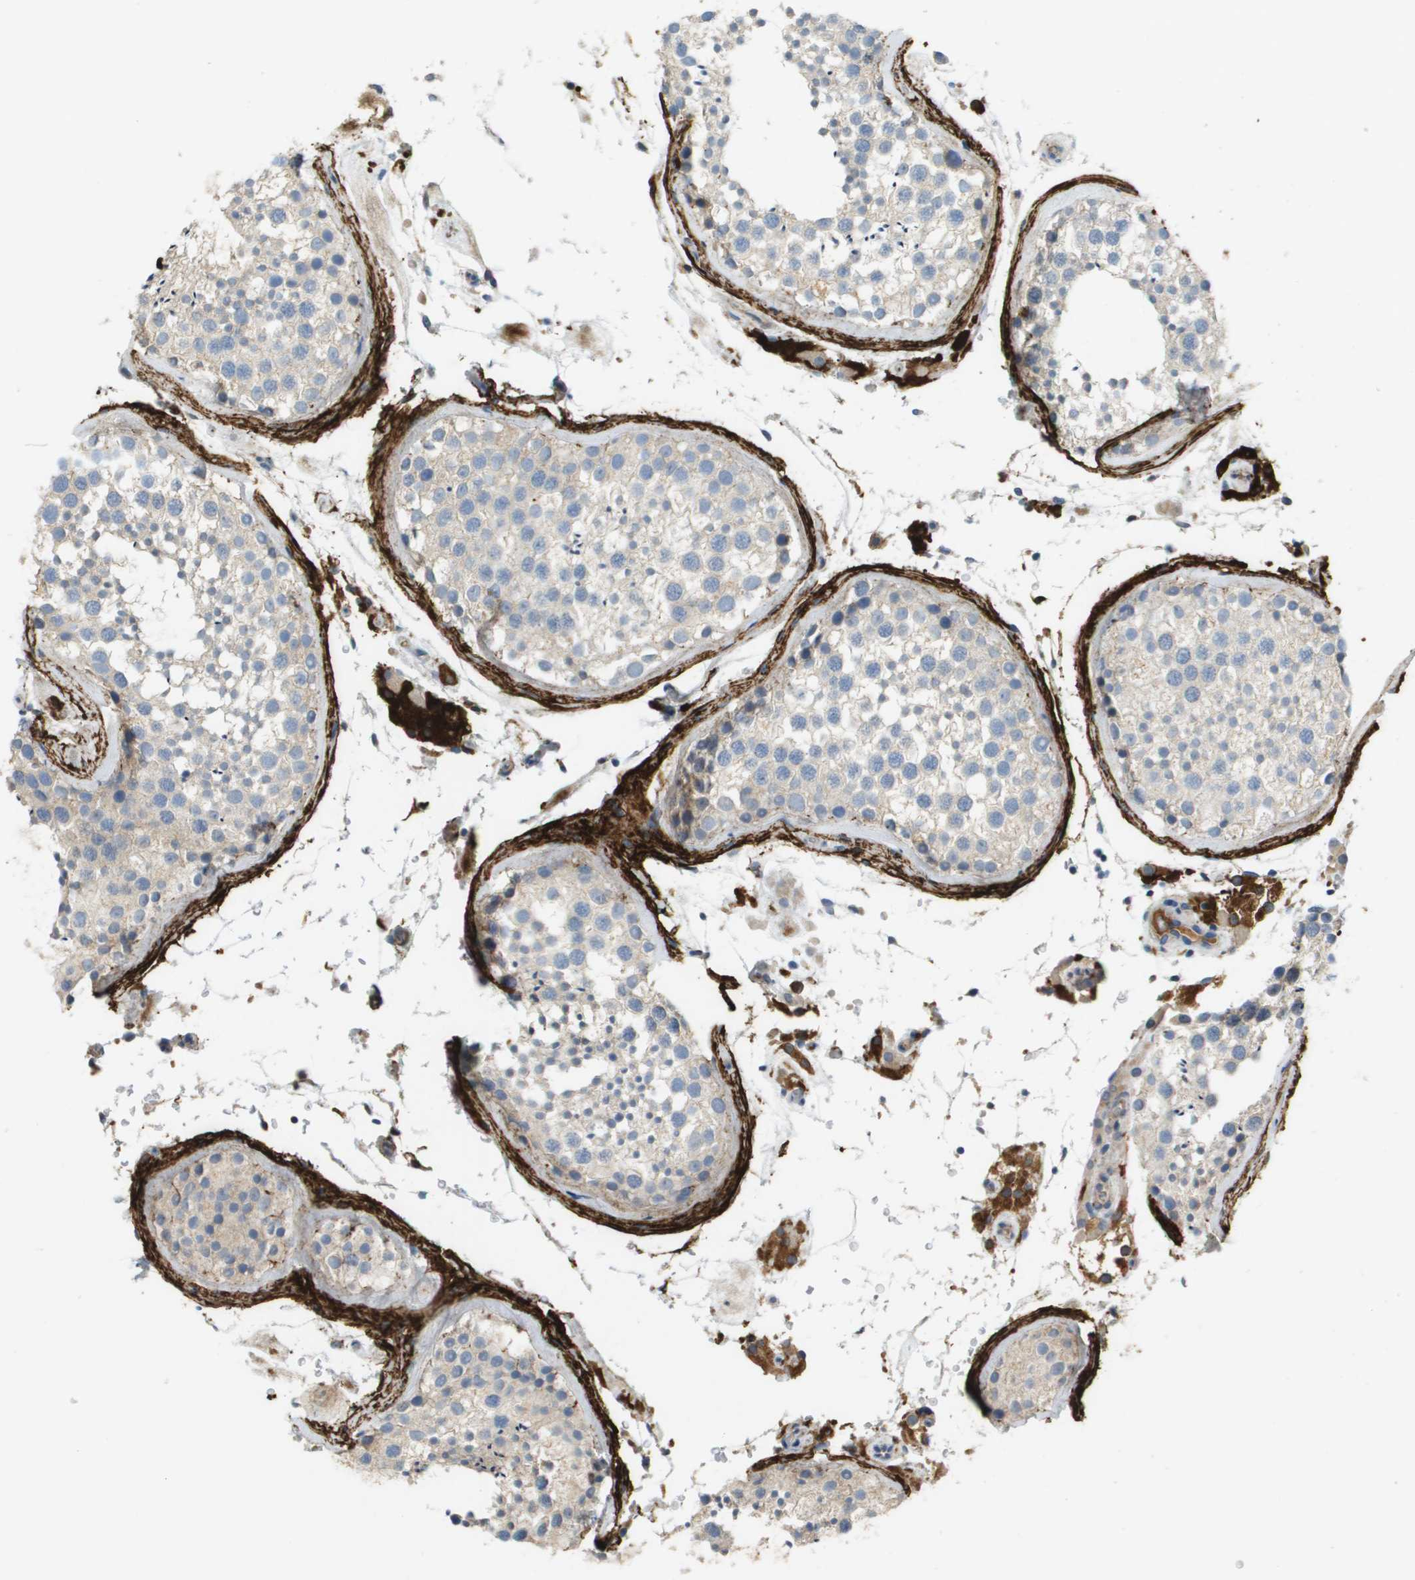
{"staining": {"intensity": "negative", "quantity": "none", "location": "none"}, "tissue": "testis", "cell_type": "Cells in seminiferous ducts", "image_type": "normal", "snomed": [{"axis": "morphology", "description": "Normal tissue, NOS"}, {"axis": "topography", "description": "Testis"}], "caption": "Image shows no significant protein expression in cells in seminiferous ducts of normal testis.", "gene": "VTN", "patient": {"sex": "male", "age": 46}}